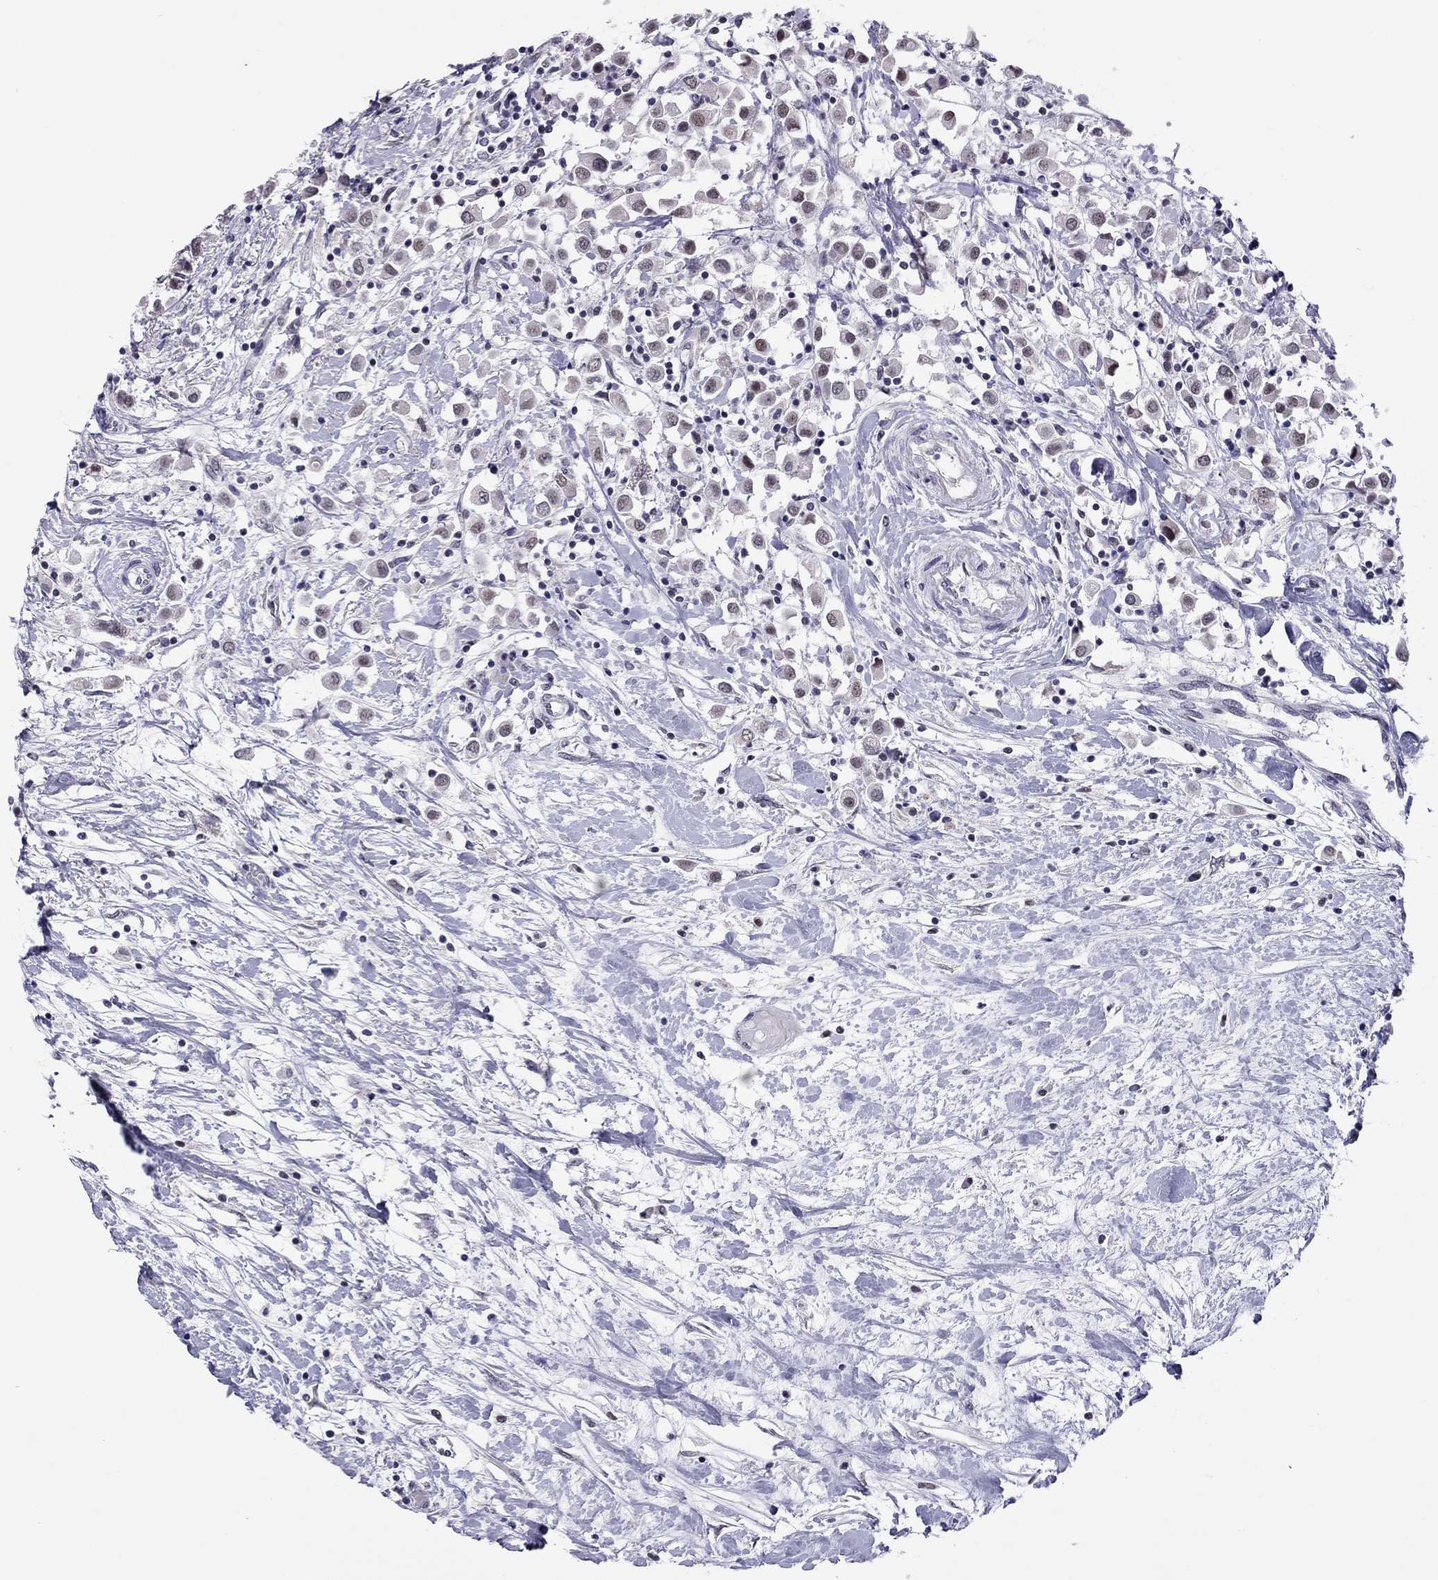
{"staining": {"intensity": "weak", "quantity": "25%-75%", "location": "nuclear"}, "tissue": "breast cancer", "cell_type": "Tumor cells", "image_type": "cancer", "snomed": [{"axis": "morphology", "description": "Duct carcinoma"}, {"axis": "topography", "description": "Breast"}], "caption": "Immunohistochemistry (IHC) photomicrograph of neoplastic tissue: human infiltrating ductal carcinoma (breast) stained using IHC shows low levels of weak protein expression localized specifically in the nuclear of tumor cells, appearing as a nuclear brown color.", "gene": "PPP1R3A", "patient": {"sex": "female", "age": 61}}